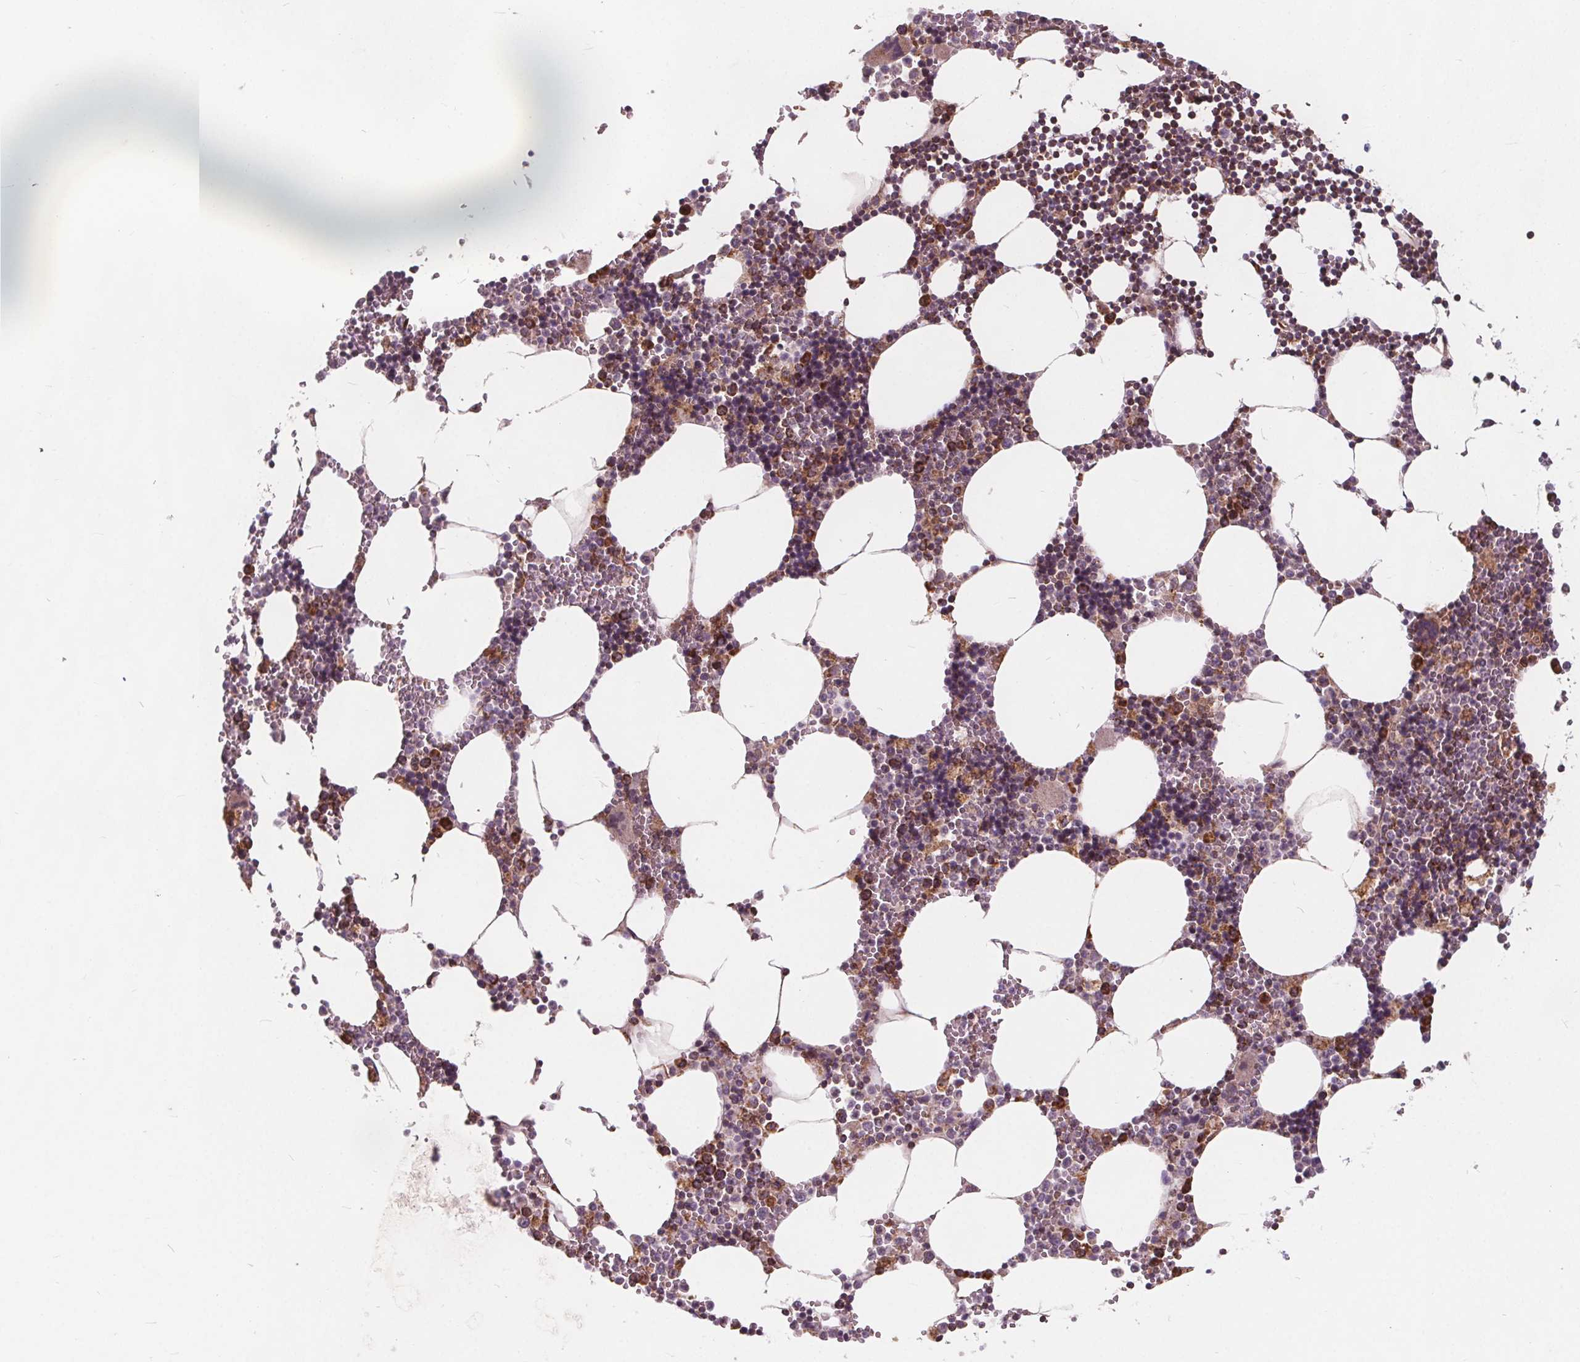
{"staining": {"intensity": "moderate", "quantity": "25%-75%", "location": "cytoplasmic/membranous"}, "tissue": "bone marrow", "cell_type": "Hematopoietic cells", "image_type": "normal", "snomed": [{"axis": "morphology", "description": "Normal tissue, NOS"}, {"axis": "topography", "description": "Bone marrow"}], "caption": "Normal bone marrow exhibits moderate cytoplasmic/membranous expression in approximately 25%-75% of hematopoietic cells, visualized by immunohistochemistry. Using DAB (brown) and hematoxylin (blue) stains, captured at high magnification using brightfield microscopy.", "gene": "PLSCR3", "patient": {"sex": "male", "age": 54}}